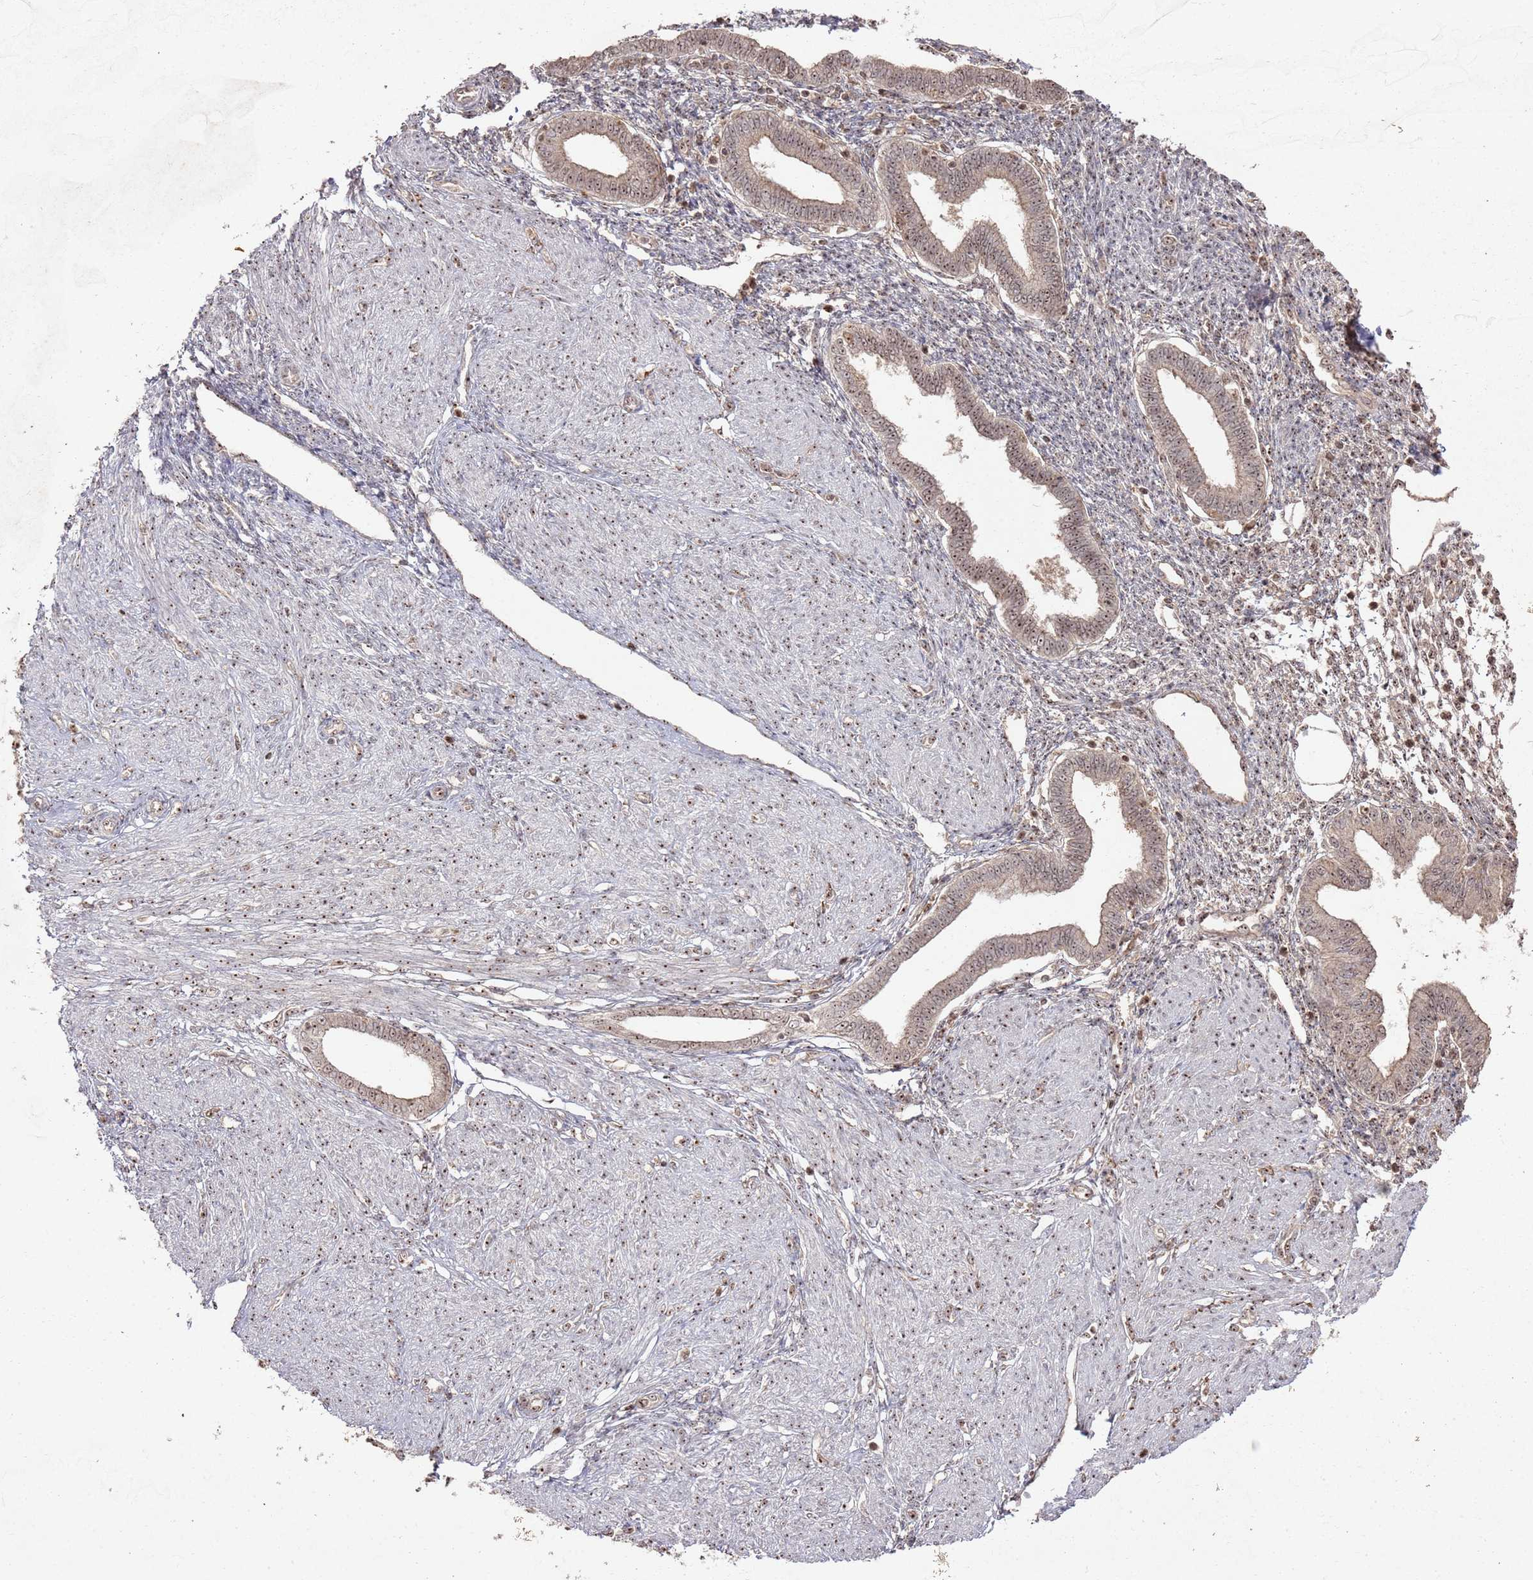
{"staining": {"intensity": "weak", "quantity": "25%-75%", "location": "nuclear"}, "tissue": "endometrium", "cell_type": "Cells in endometrial stroma", "image_type": "normal", "snomed": [{"axis": "morphology", "description": "Normal tissue, NOS"}, {"axis": "topography", "description": "Endometrium"}], "caption": "Cells in endometrial stroma exhibit low levels of weak nuclear staining in about 25%-75% of cells in unremarkable human endometrium. (brown staining indicates protein expression, while blue staining denotes nuclei).", "gene": "UTP11", "patient": {"sex": "female", "age": 53}}